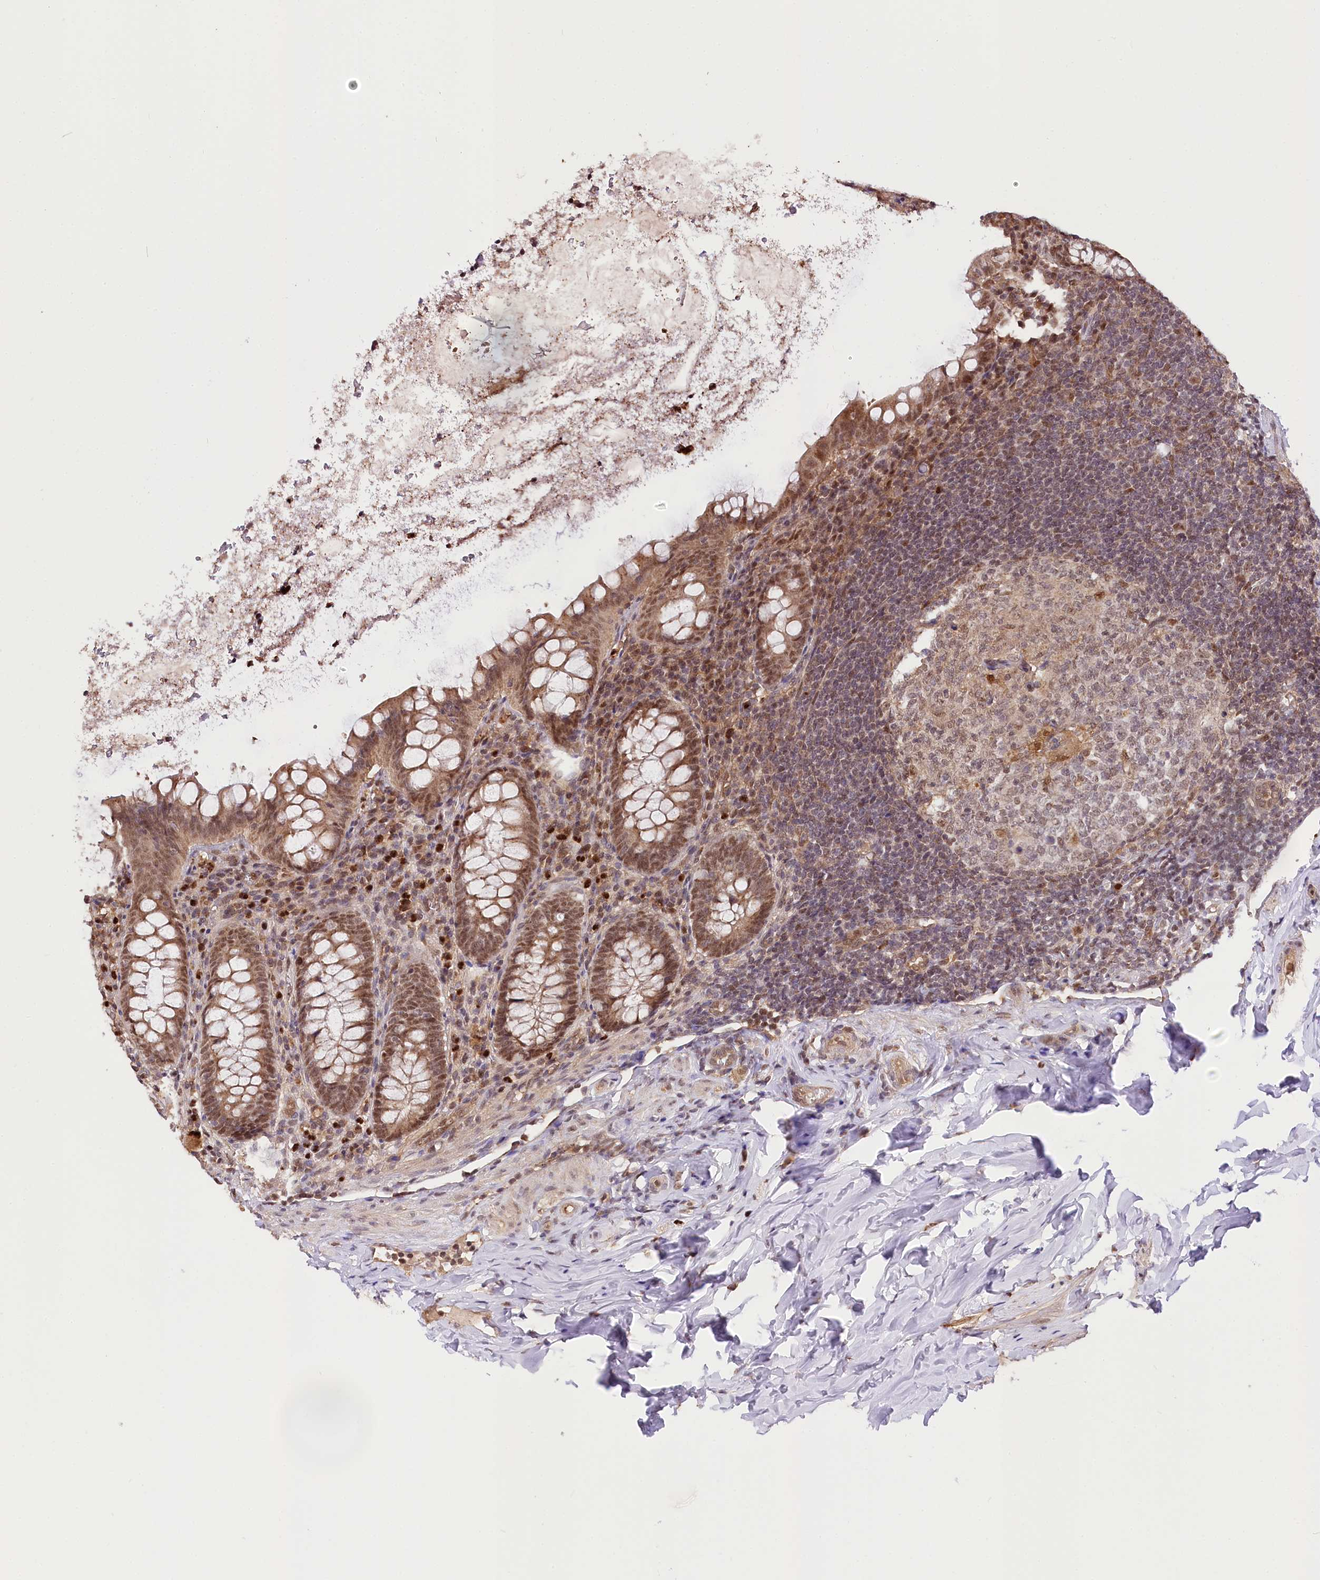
{"staining": {"intensity": "moderate", "quantity": ">75%", "location": "nuclear"}, "tissue": "appendix", "cell_type": "Glandular cells", "image_type": "normal", "snomed": [{"axis": "morphology", "description": "Normal tissue, NOS"}, {"axis": "topography", "description": "Appendix"}], "caption": "Brown immunohistochemical staining in normal appendix displays moderate nuclear expression in about >75% of glandular cells. The protein of interest is stained brown, and the nuclei are stained in blue (DAB (3,3'-diaminobenzidine) IHC with brightfield microscopy, high magnification).", "gene": "GNL3L", "patient": {"sex": "female", "age": 33}}